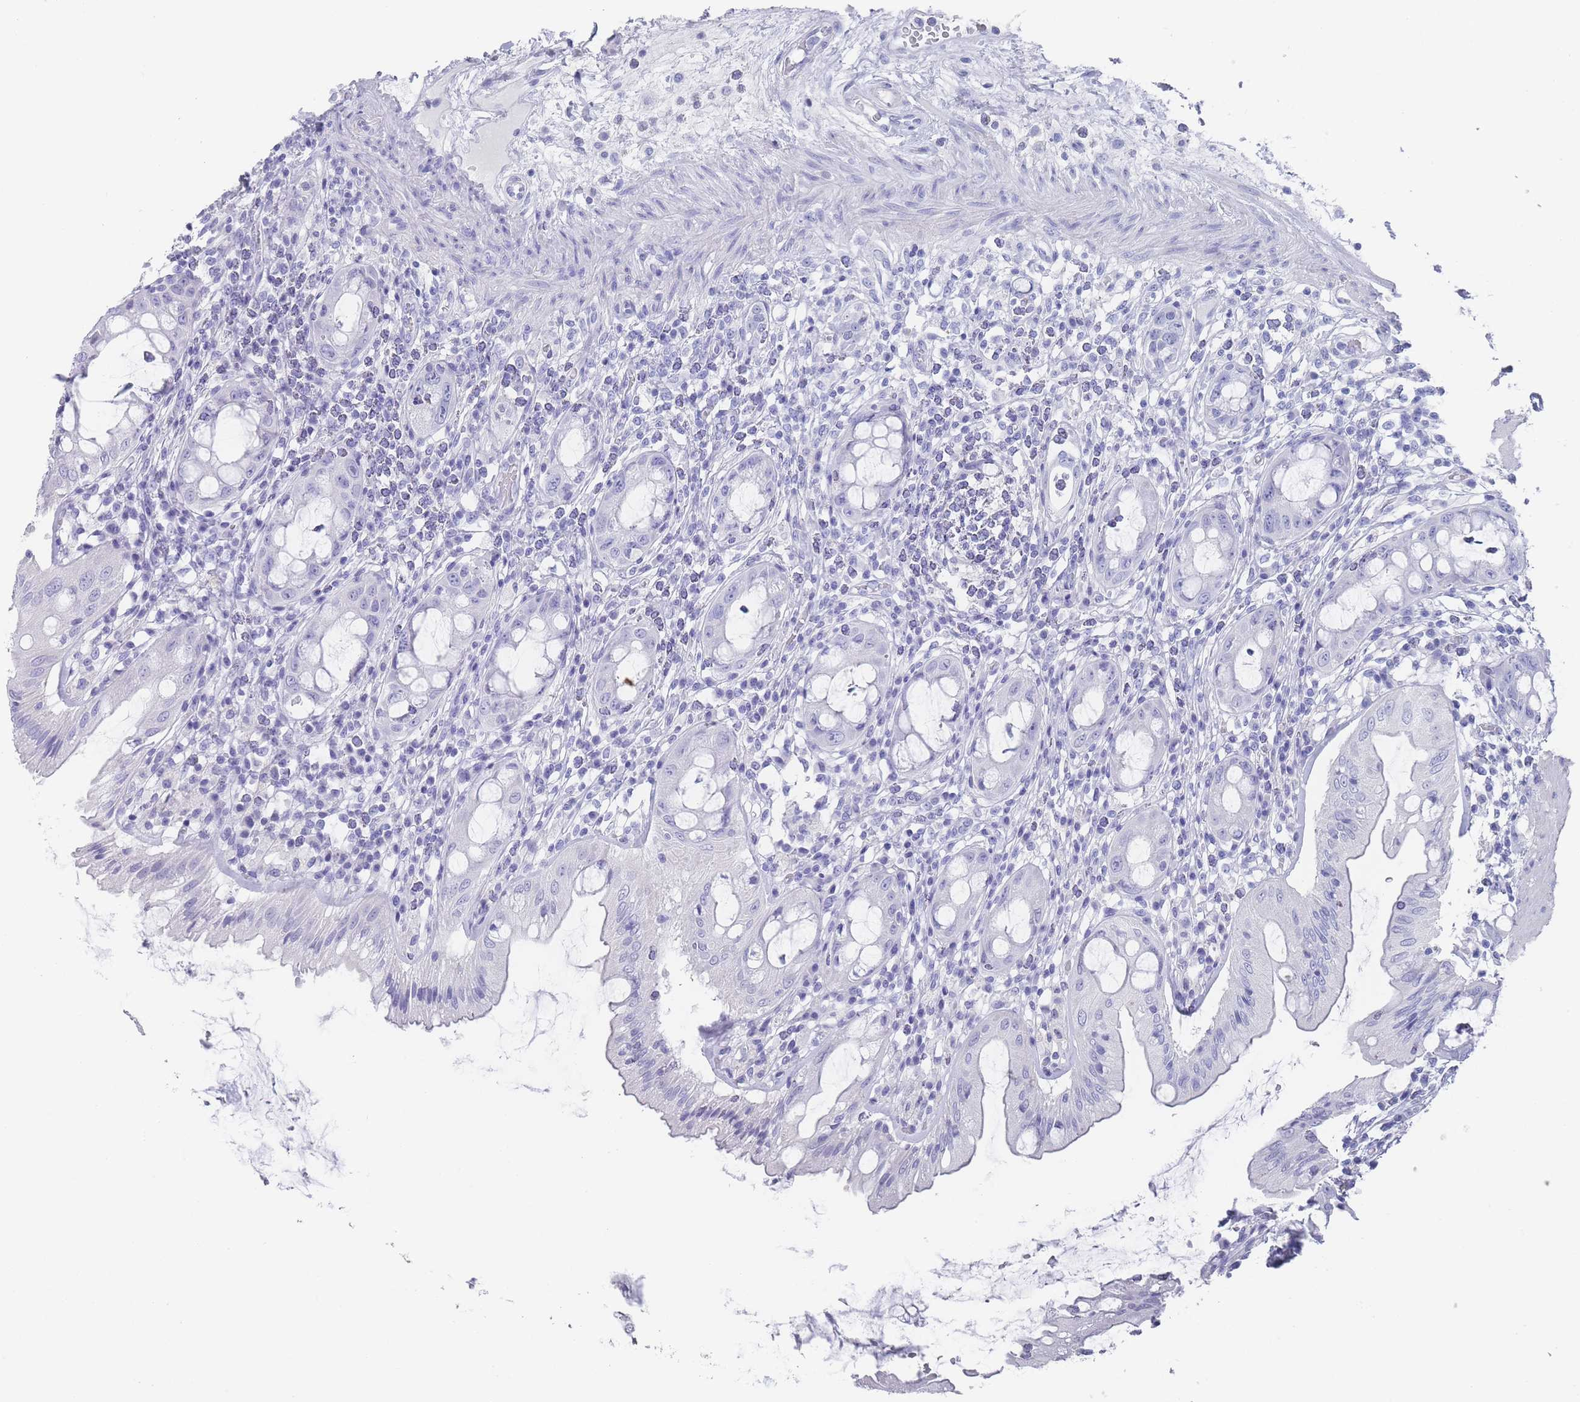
{"staining": {"intensity": "negative", "quantity": "none", "location": "none"}, "tissue": "rectum", "cell_type": "Glandular cells", "image_type": "normal", "snomed": [{"axis": "morphology", "description": "Normal tissue, NOS"}, {"axis": "topography", "description": "Rectum"}], "caption": "A photomicrograph of rectum stained for a protein shows no brown staining in glandular cells.", "gene": "RAB2B", "patient": {"sex": "female", "age": 57}}